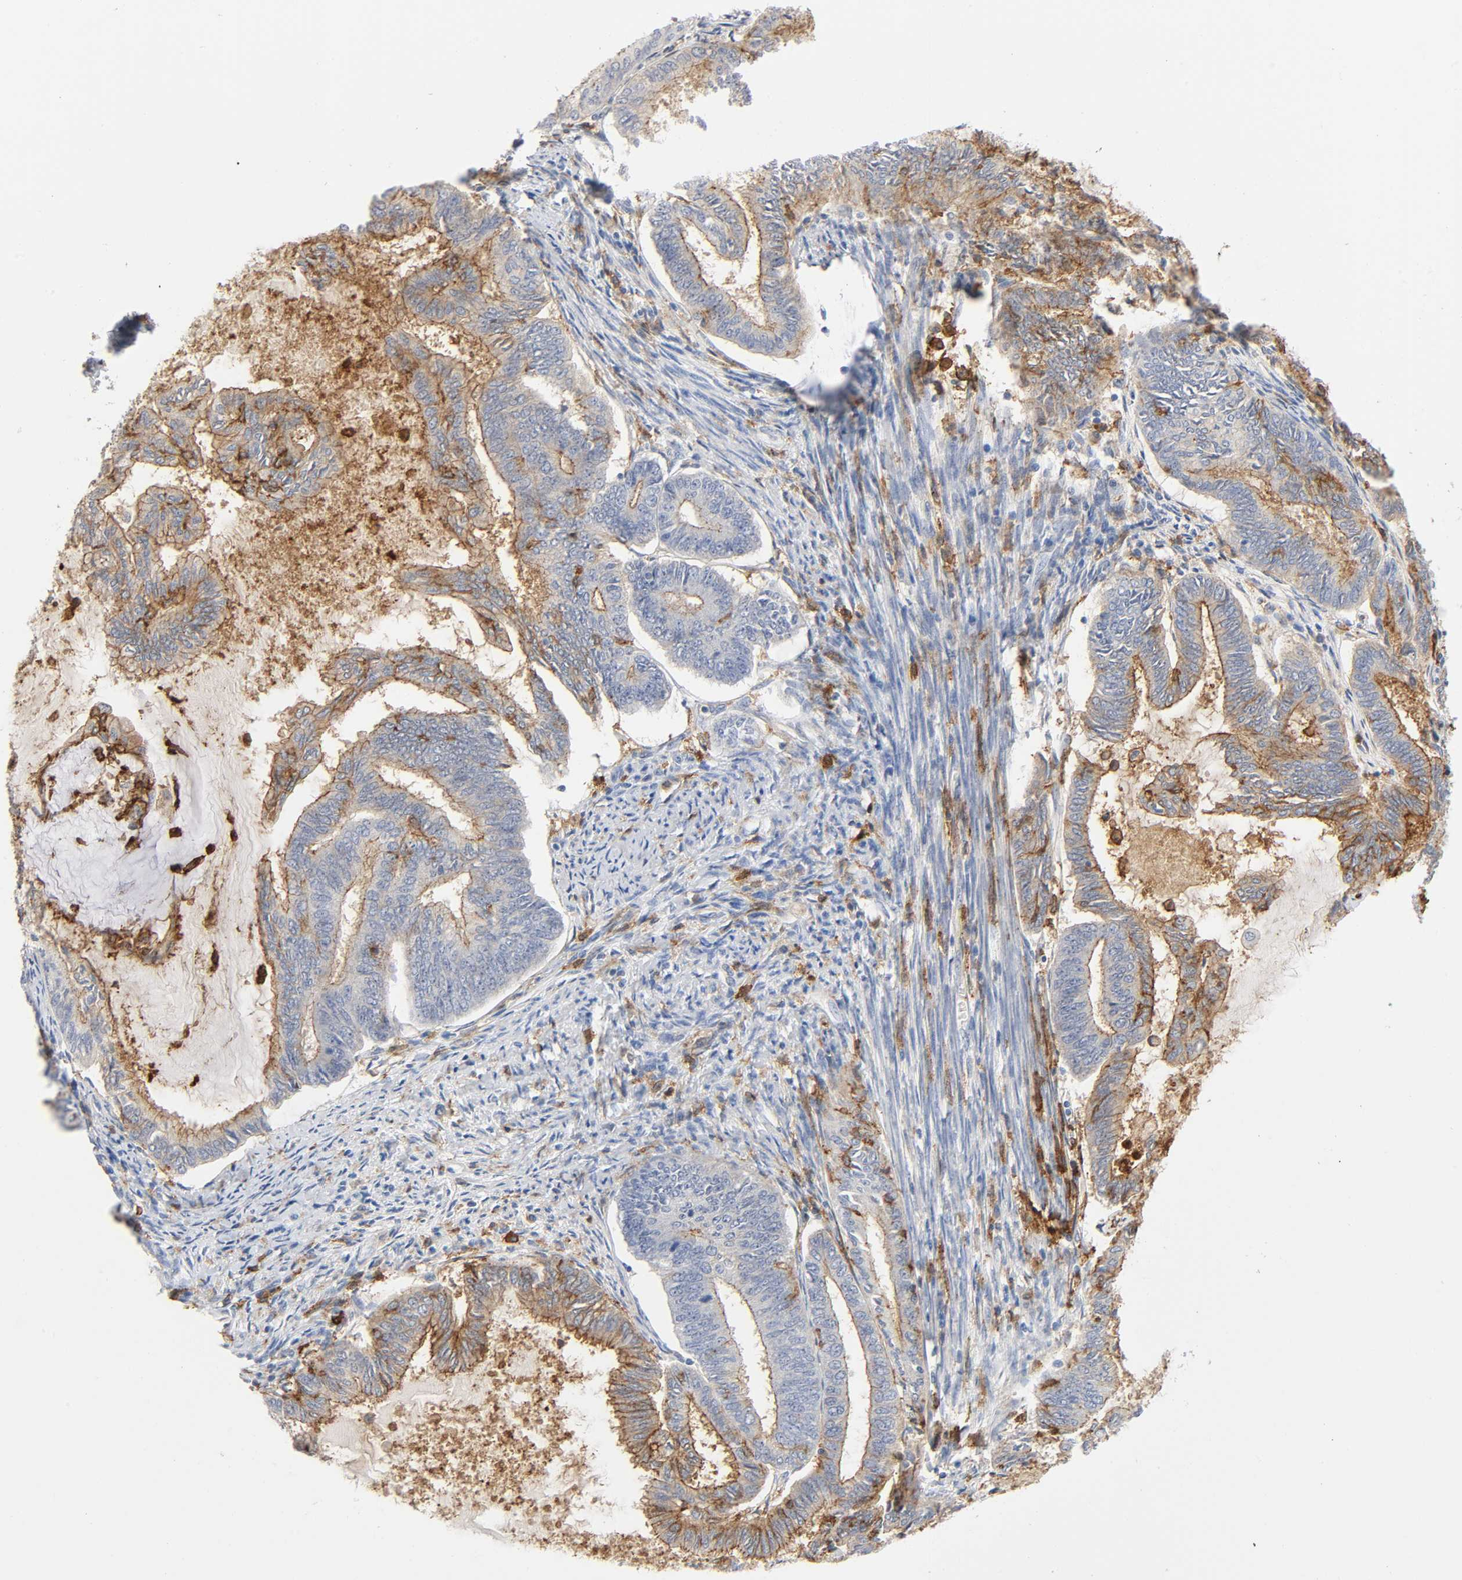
{"staining": {"intensity": "moderate", "quantity": "<25%", "location": "cytoplasmic/membranous"}, "tissue": "endometrial cancer", "cell_type": "Tumor cells", "image_type": "cancer", "snomed": [{"axis": "morphology", "description": "Adenocarcinoma, NOS"}, {"axis": "topography", "description": "Endometrium"}], "caption": "Endometrial cancer (adenocarcinoma) stained with a protein marker demonstrates moderate staining in tumor cells.", "gene": "LYN", "patient": {"sex": "female", "age": 86}}